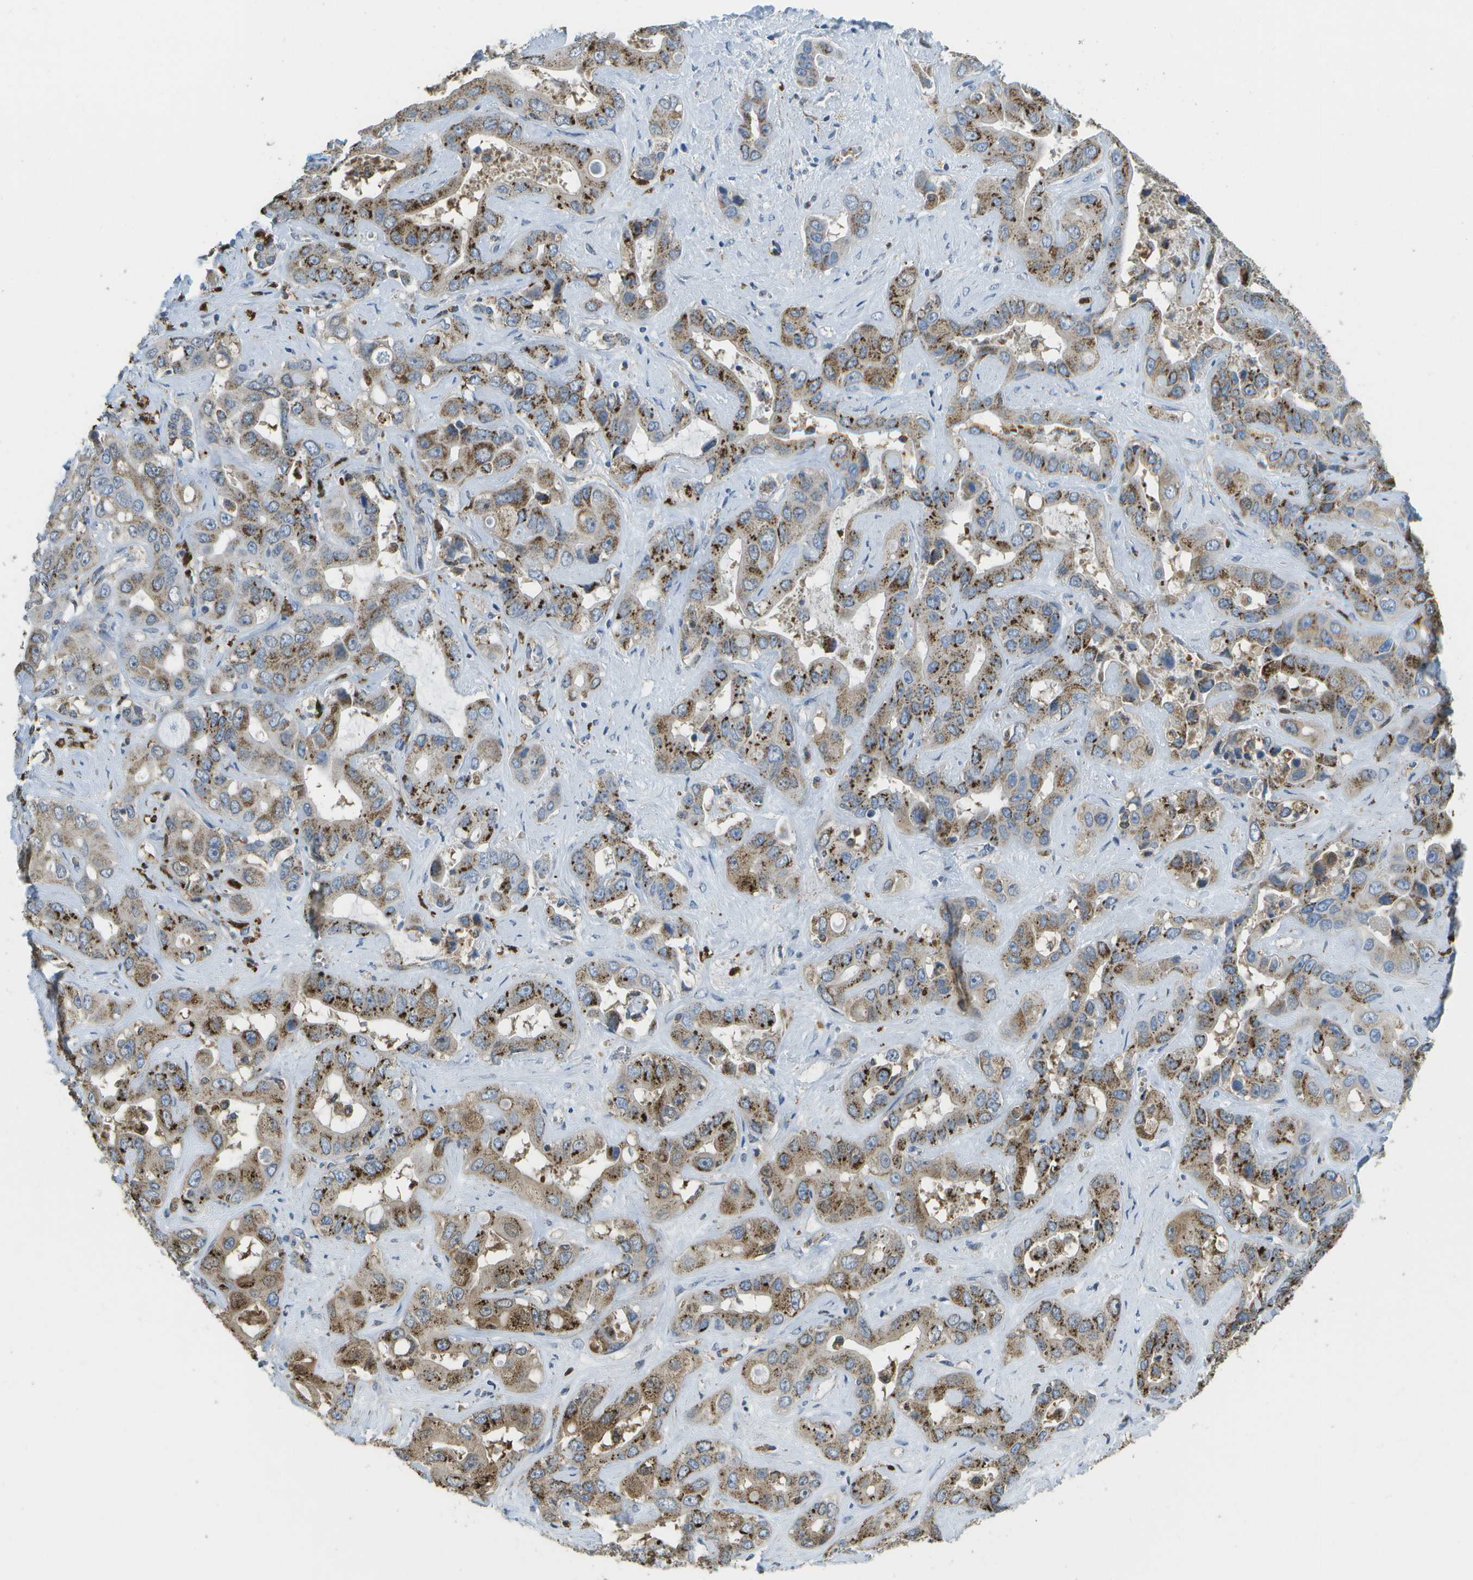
{"staining": {"intensity": "moderate", "quantity": ">75%", "location": "cytoplasmic/membranous"}, "tissue": "liver cancer", "cell_type": "Tumor cells", "image_type": "cancer", "snomed": [{"axis": "morphology", "description": "Cholangiocarcinoma"}, {"axis": "topography", "description": "Liver"}], "caption": "Liver cholangiocarcinoma was stained to show a protein in brown. There is medium levels of moderate cytoplasmic/membranous expression in about >75% of tumor cells. The protein of interest is stained brown, and the nuclei are stained in blue (DAB (3,3'-diaminobenzidine) IHC with brightfield microscopy, high magnification).", "gene": "CACHD1", "patient": {"sex": "female", "age": 52}}